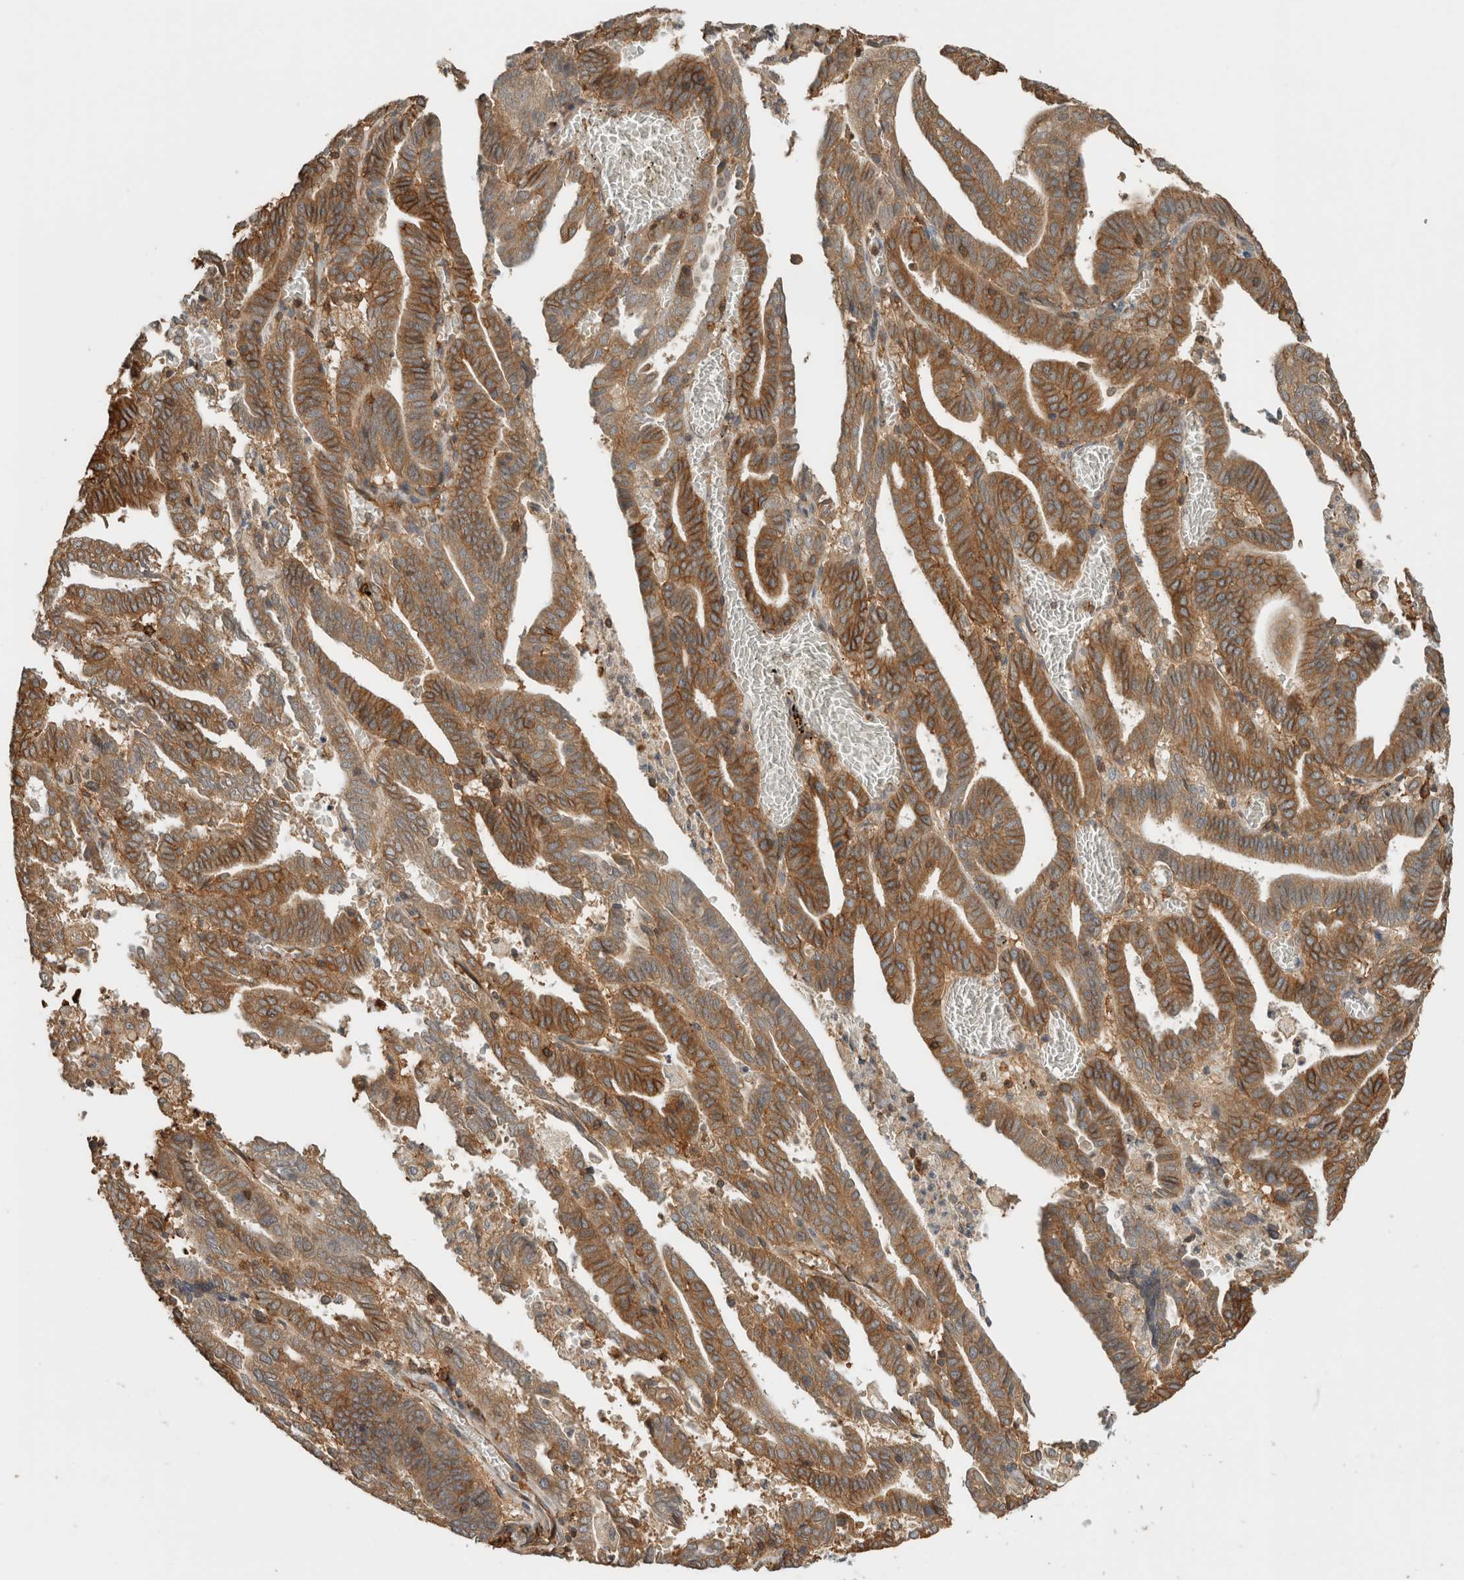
{"staining": {"intensity": "moderate", "quantity": ">75%", "location": "cytoplasmic/membranous"}, "tissue": "endometrial cancer", "cell_type": "Tumor cells", "image_type": "cancer", "snomed": [{"axis": "morphology", "description": "Adenocarcinoma, NOS"}, {"axis": "topography", "description": "Uterus"}], "caption": "IHC micrograph of human endometrial cancer (adenocarcinoma) stained for a protein (brown), which demonstrates medium levels of moderate cytoplasmic/membranous staining in approximately >75% of tumor cells.", "gene": "PFDN4", "patient": {"sex": "female", "age": 83}}